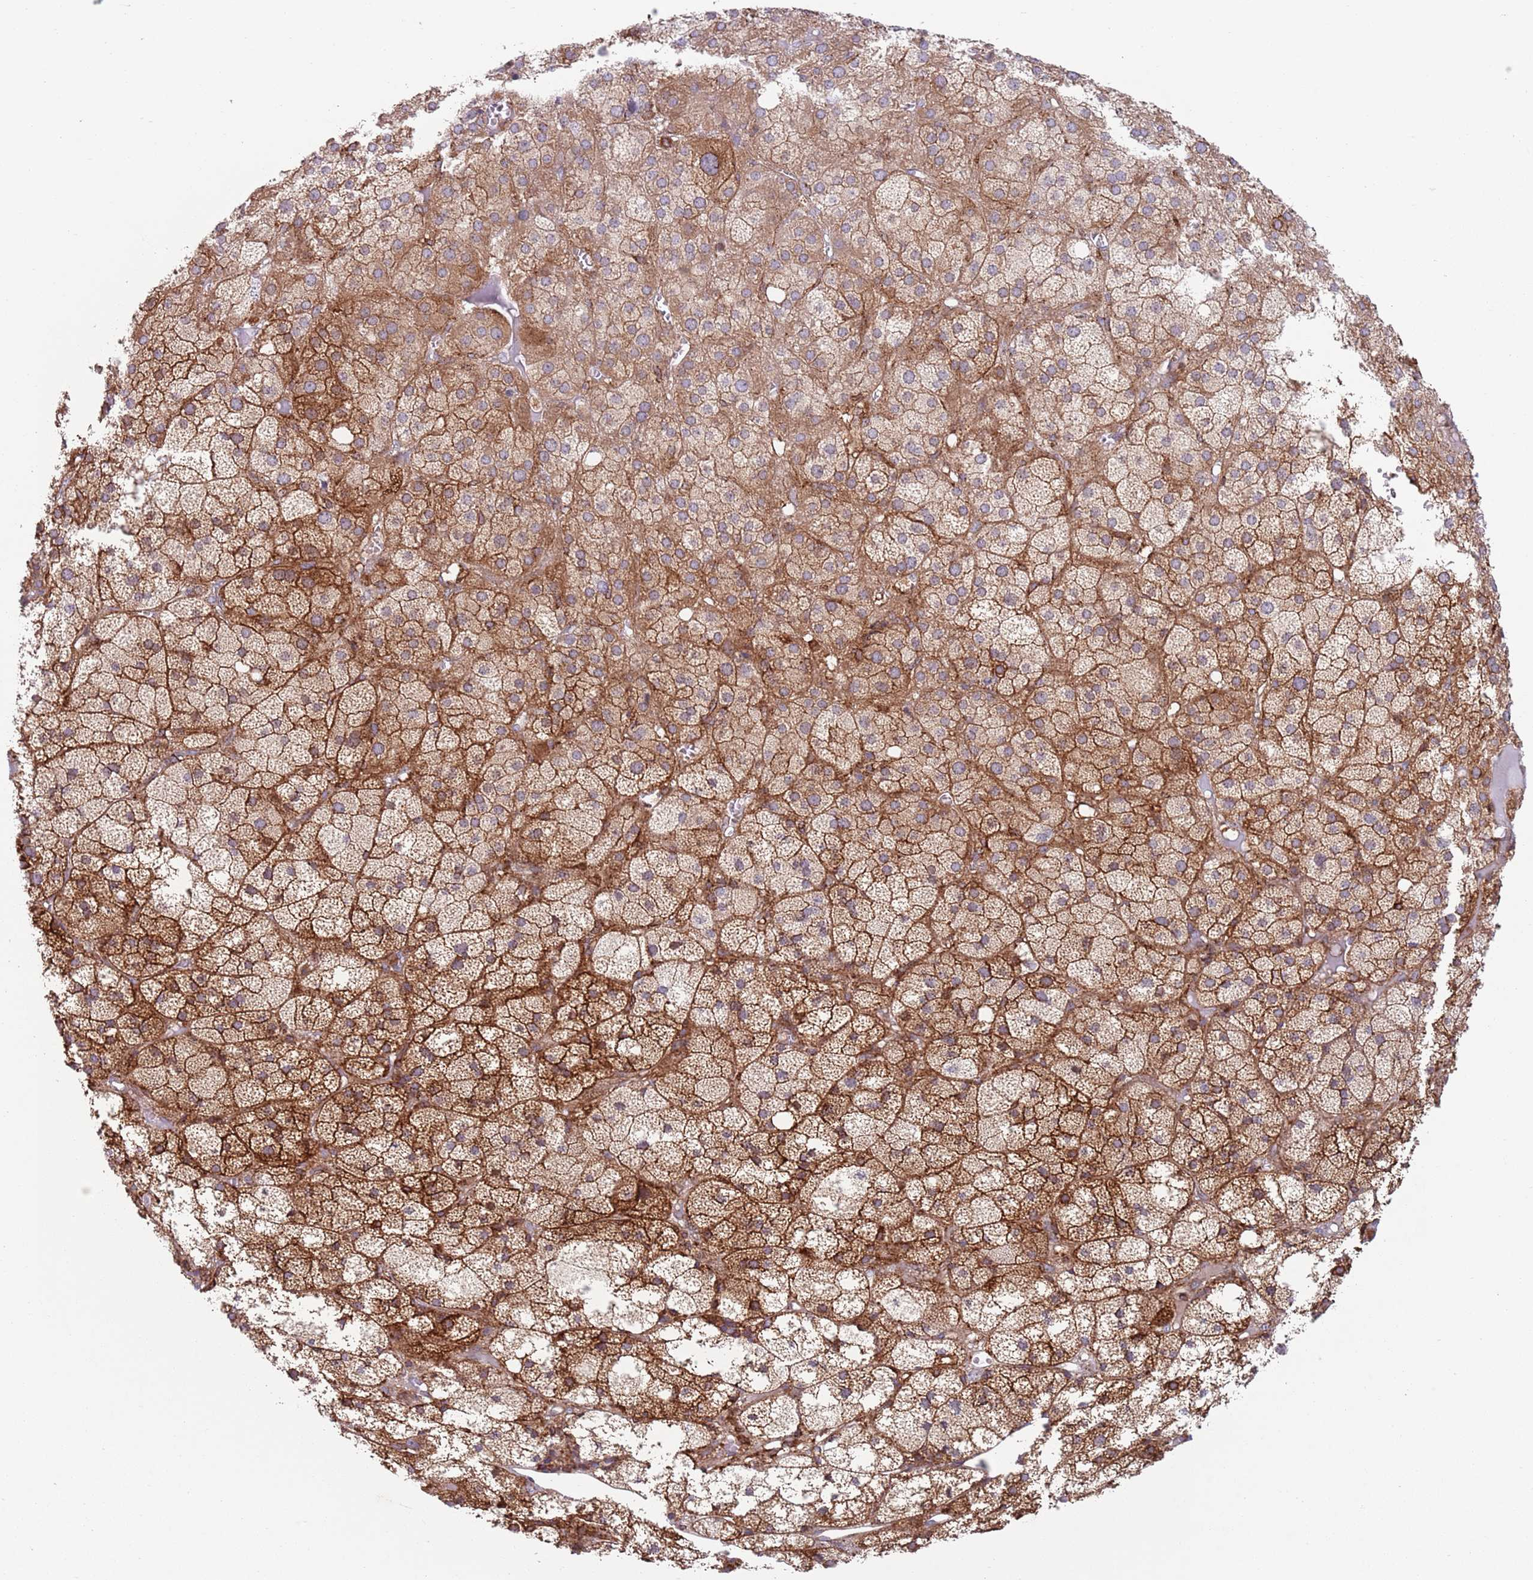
{"staining": {"intensity": "strong", "quantity": "25%-75%", "location": "cytoplasmic/membranous"}, "tissue": "adrenal gland", "cell_type": "Glandular cells", "image_type": "normal", "snomed": [{"axis": "morphology", "description": "Normal tissue, NOS"}, {"axis": "topography", "description": "Adrenal gland"}], "caption": "Protein positivity by IHC displays strong cytoplasmic/membranous positivity in about 25%-75% of glandular cells in benign adrenal gland.", "gene": "ZMYM5", "patient": {"sex": "female", "age": 61}}